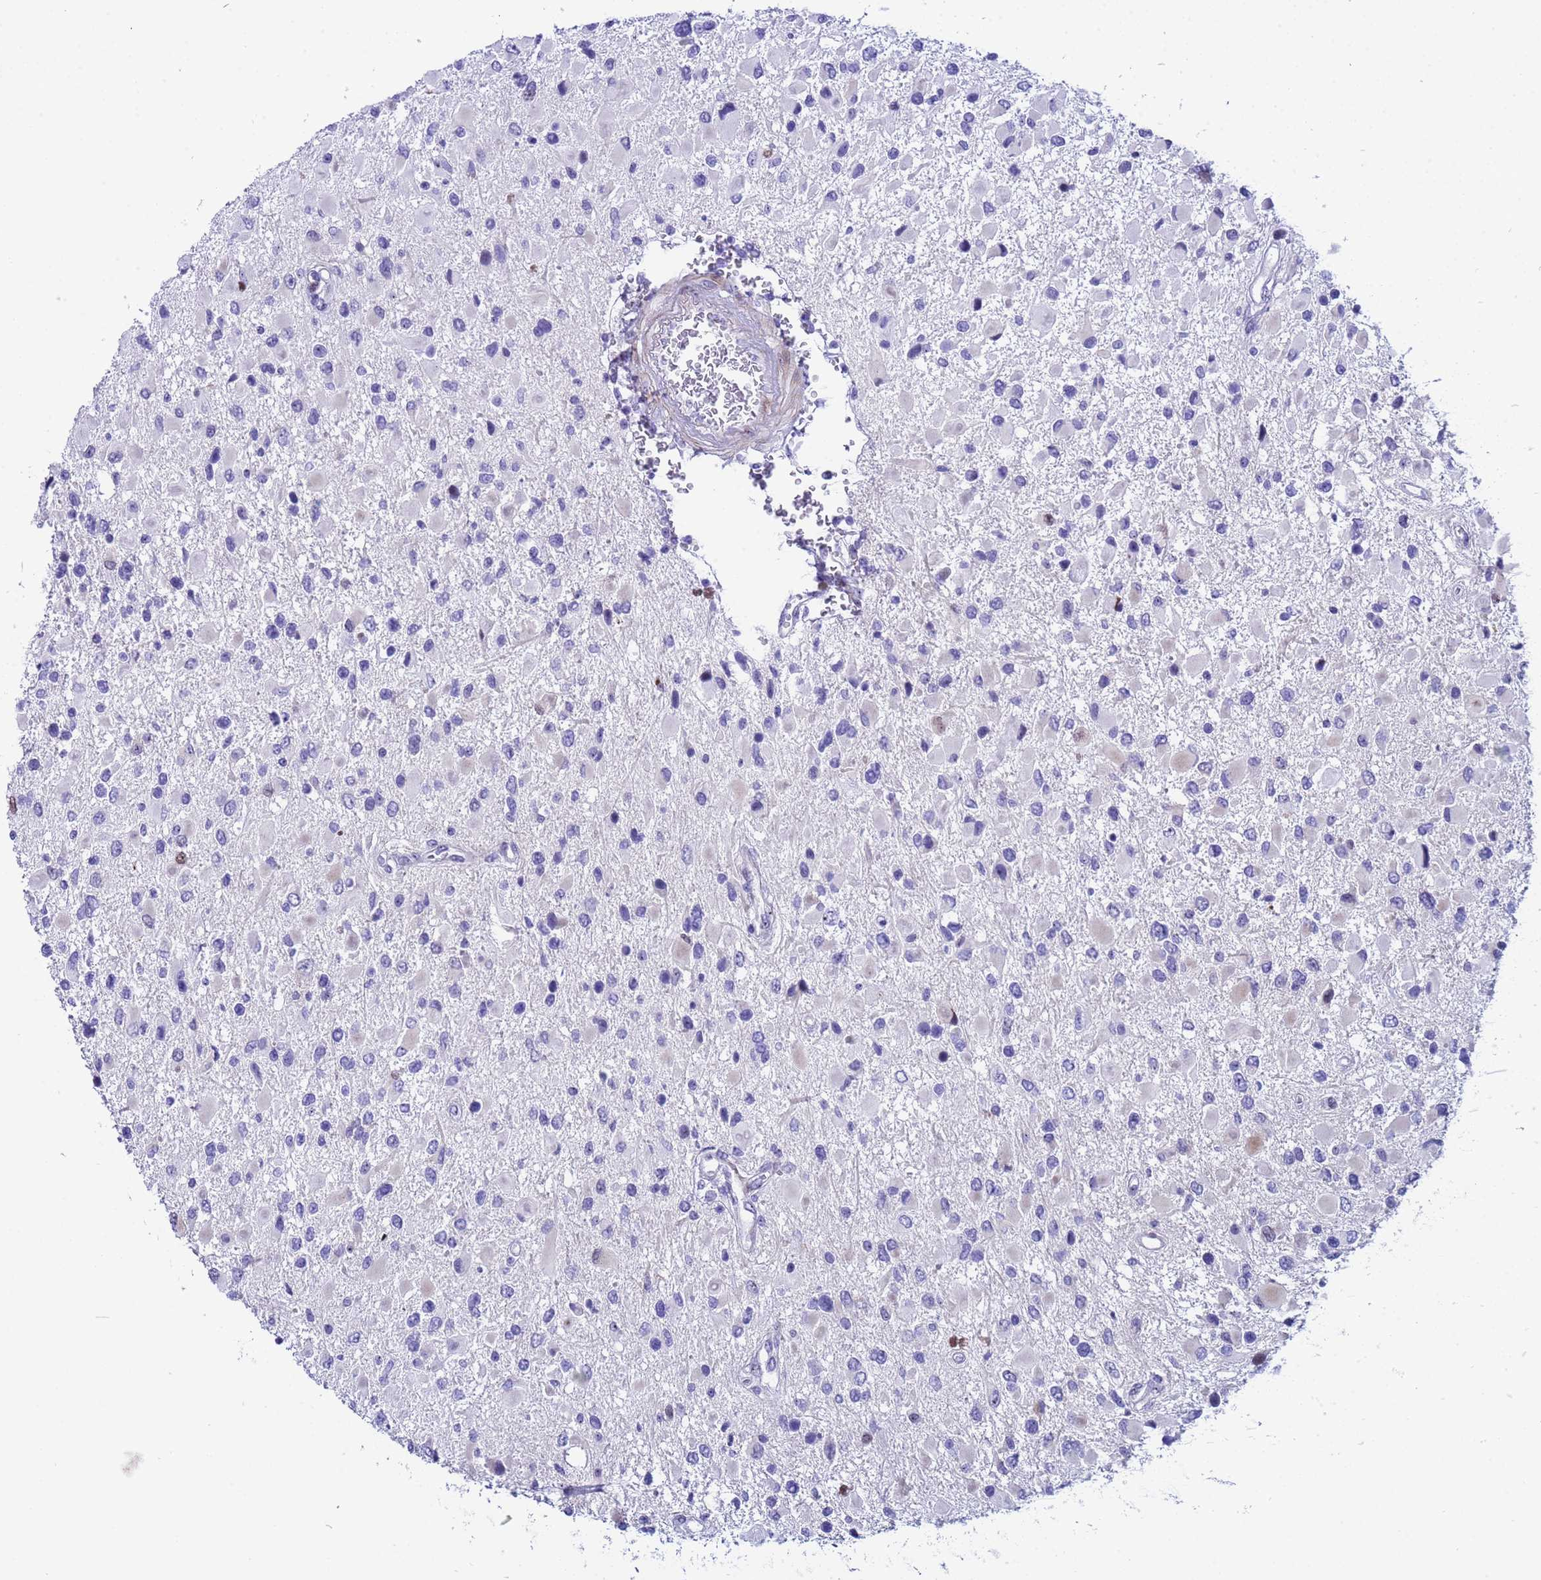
{"staining": {"intensity": "negative", "quantity": "none", "location": "none"}, "tissue": "glioma", "cell_type": "Tumor cells", "image_type": "cancer", "snomed": [{"axis": "morphology", "description": "Glioma, malignant, High grade"}, {"axis": "topography", "description": "Brain"}], "caption": "Tumor cells show no significant staining in glioma.", "gene": "POP5", "patient": {"sex": "male", "age": 53}}